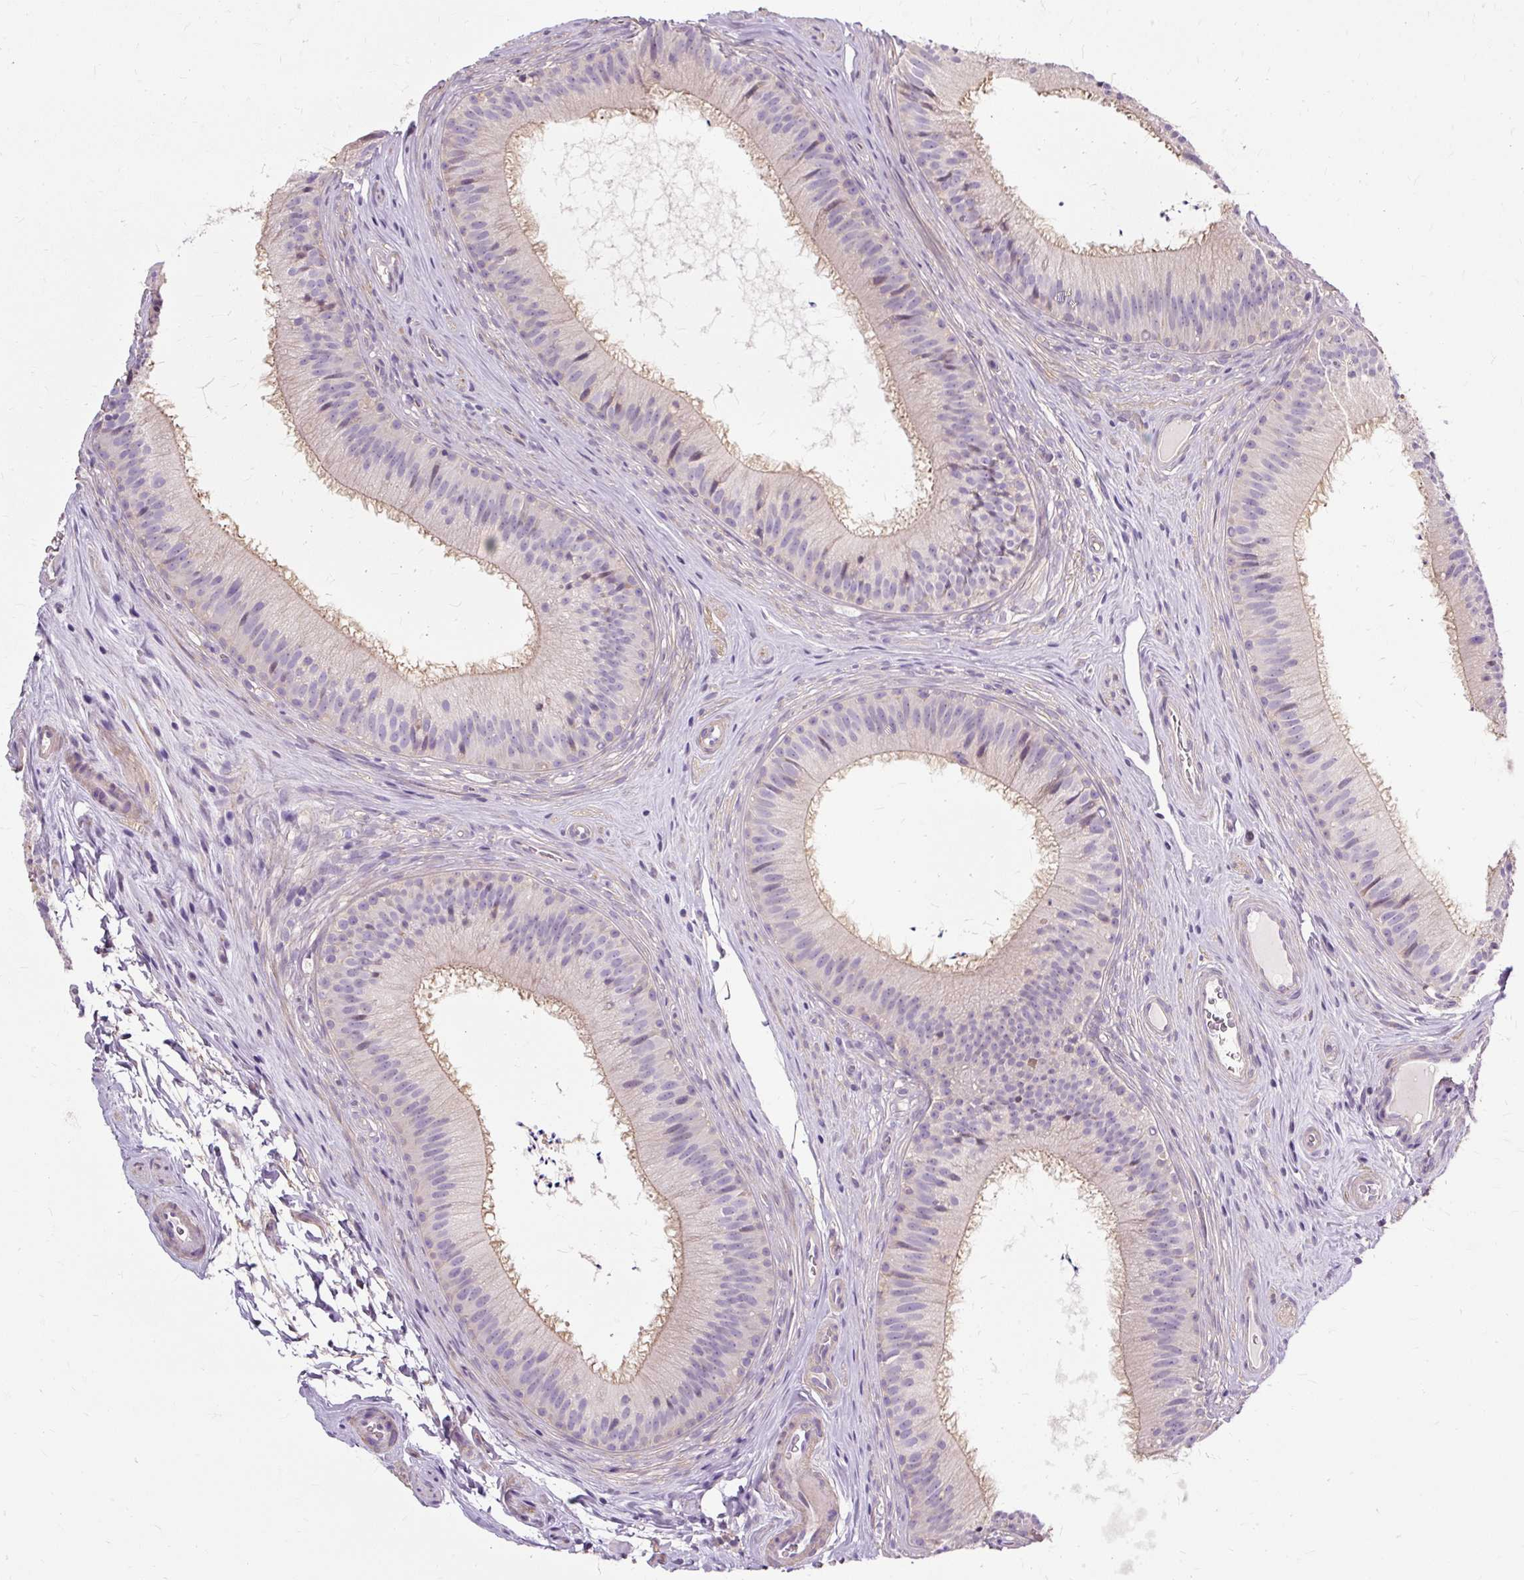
{"staining": {"intensity": "negative", "quantity": "none", "location": "none"}, "tissue": "epididymis", "cell_type": "Glandular cells", "image_type": "normal", "snomed": [{"axis": "morphology", "description": "Normal tissue, NOS"}, {"axis": "topography", "description": "Epididymis"}], "caption": "Protein analysis of normal epididymis displays no significant positivity in glandular cells.", "gene": "TSPAN8", "patient": {"sex": "male", "age": 24}}